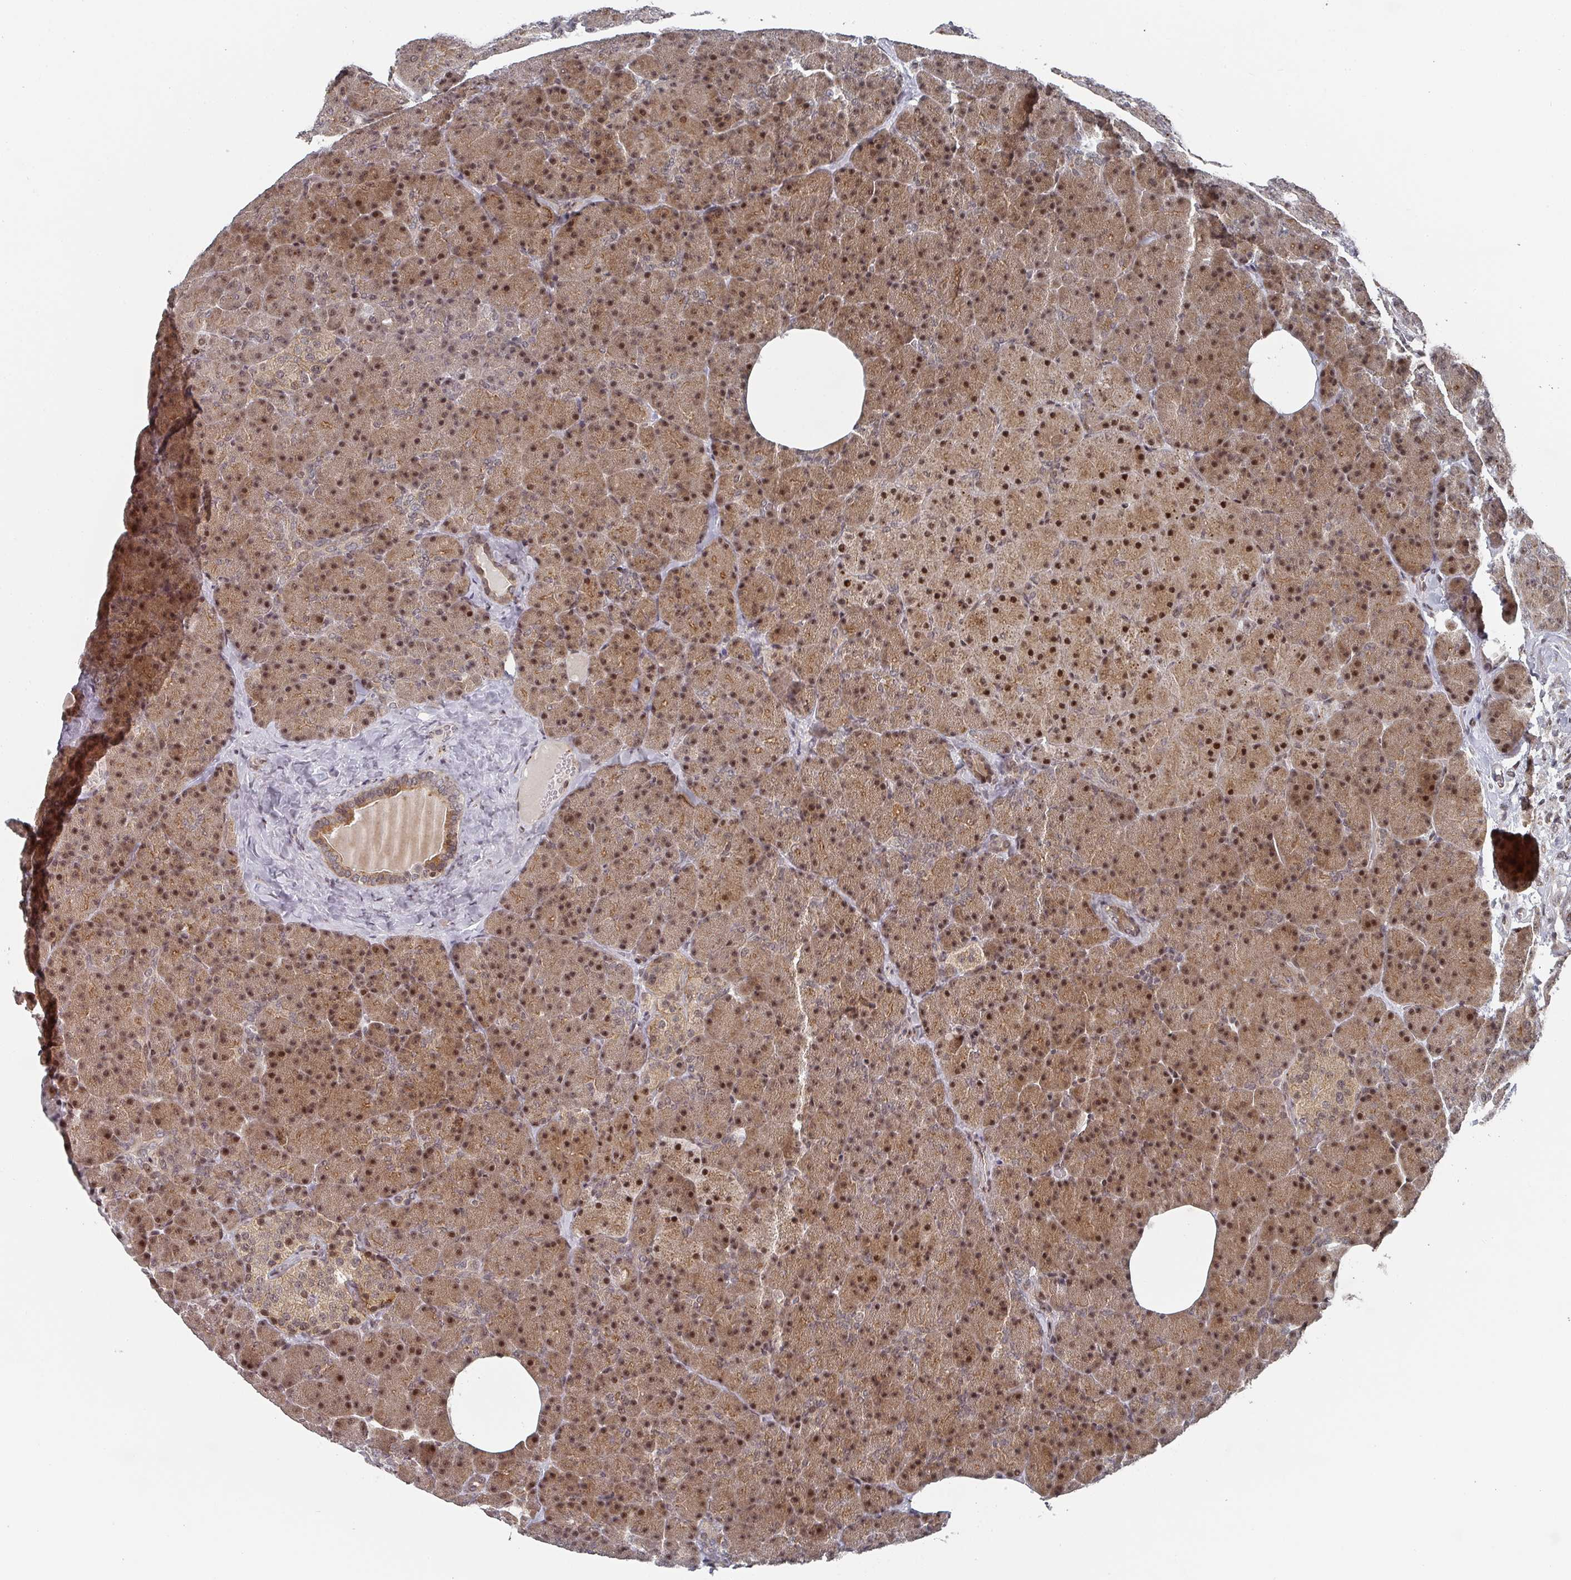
{"staining": {"intensity": "moderate", "quantity": ">75%", "location": "cytoplasmic/membranous,nuclear"}, "tissue": "pancreas", "cell_type": "Exocrine glandular cells", "image_type": "normal", "snomed": [{"axis": "morphology", "description": "Normal tissue, NOS"}, {"axis": "morphology", "description": "Carcinoid, malignant, NOS"}, {"axis": "topography", "description": "Pancreas"}], "caption": "Approximately >75% of exocrine glandular cells in normal pancreas display moderate cytoplasmic/membranous,nuclear protein expression as visualized by brown immunohistochemical staining.", "gene": "KIF1C", "patient": {"sex": "female", "age": 35}}